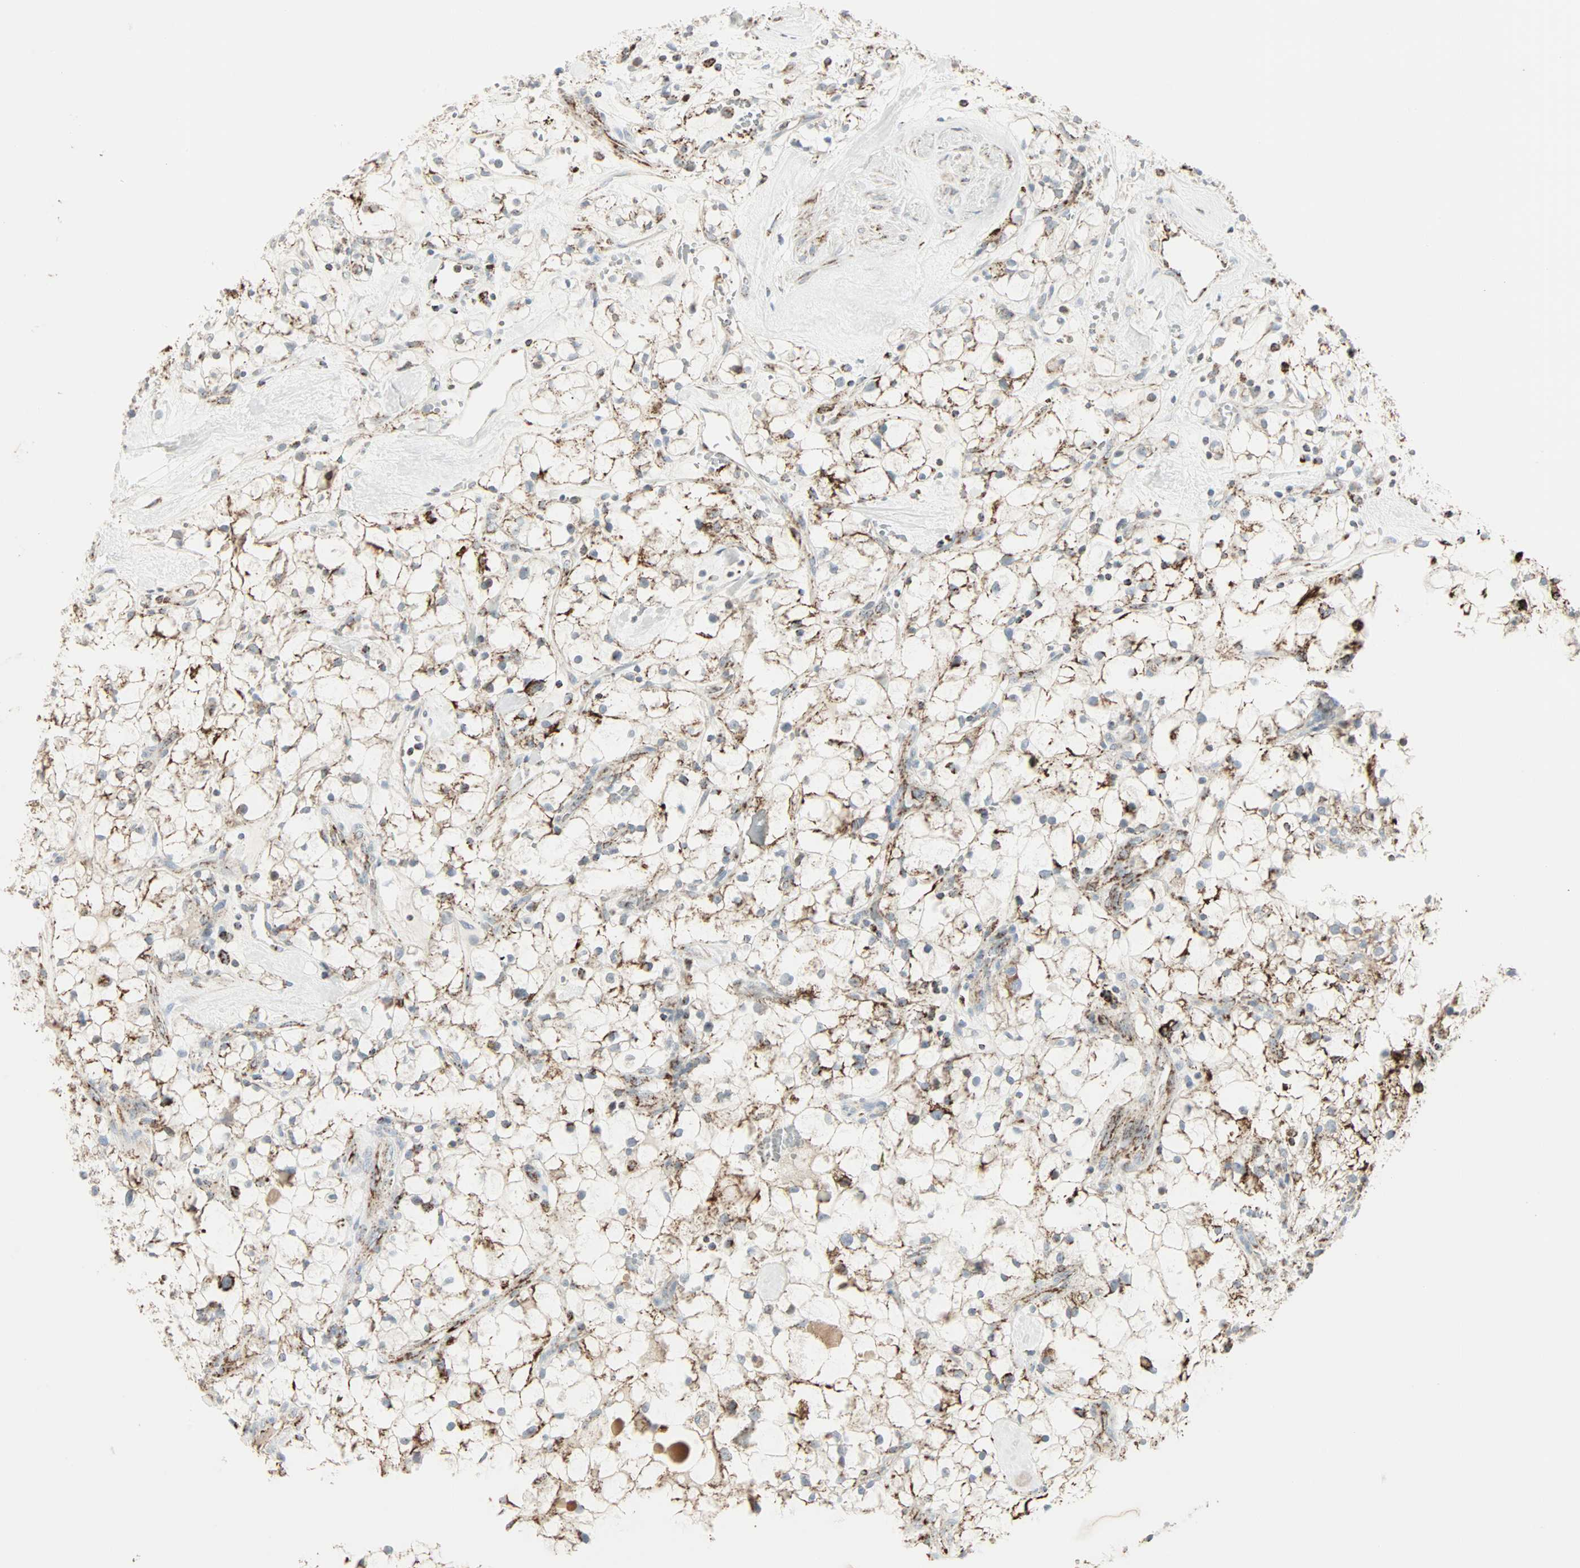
{"staining": {"intensity": "moderate", "quantity": "25%-75%", "location": "cytoplasmic/membranous"}, "tissue": "renal cancer", "cell_type": "Tumor cells", "image_type": "cancer", "snomed": [{"axis": "morphology", "description": "Adenocarcinoma, NOS"}, {"axis": "topography", "description": "Kidney"}], "caption": "Immunohistochemical staining of human renal cancer (adenocarcinoma) displays medium levels of moderate cytoplasmic/membranous protein staining in about 25%-75% of tumor cells.", "gene": "IDH2", "patient": {"sex": "female", "age": 60}}